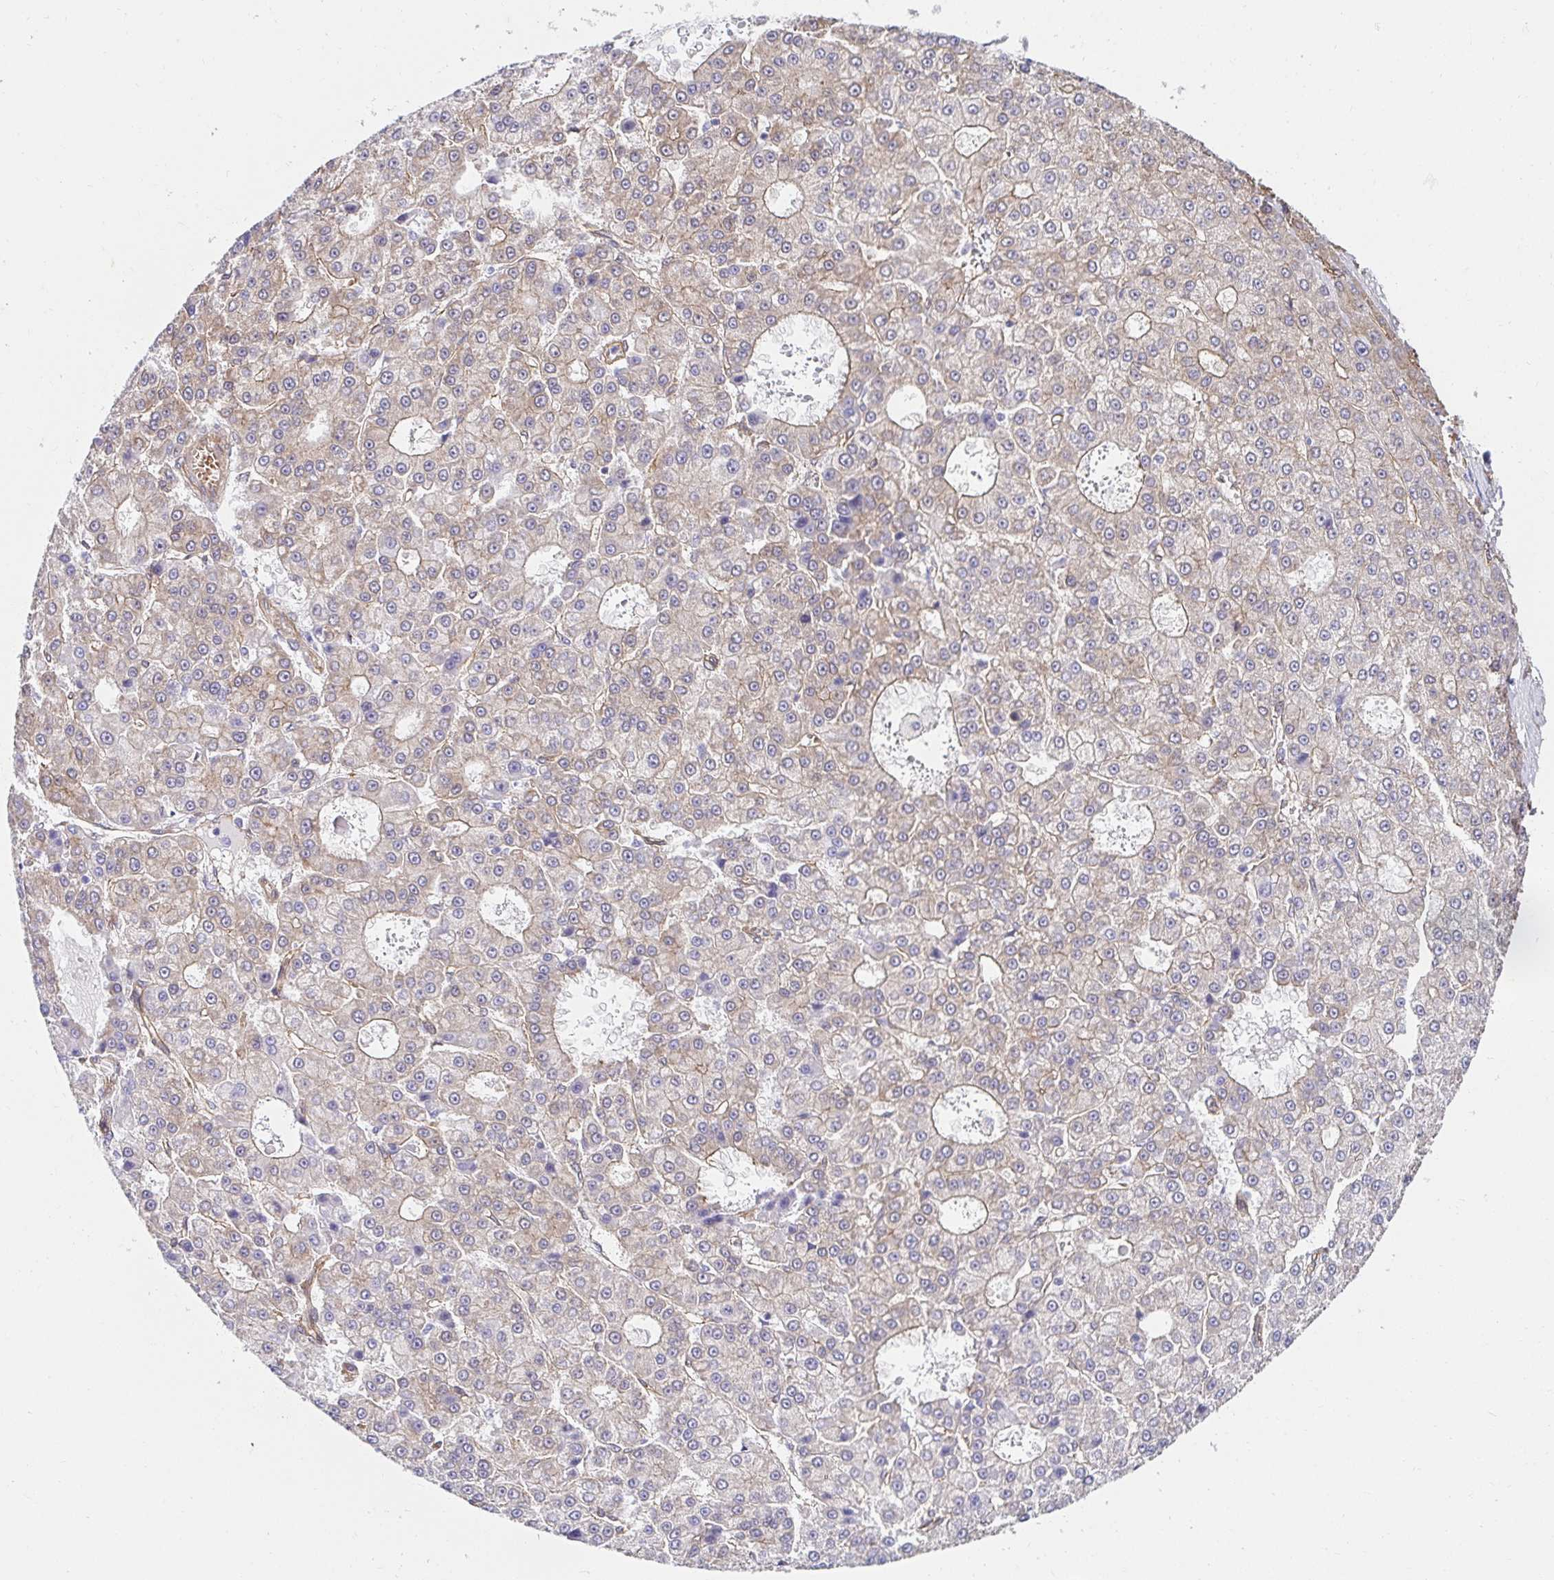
{"staining": {"intensity": "weak", "quantity": "<25%", "location": "cytoplasmic/membranous"}, "tissue": "liver cancer", "cell_type": "Tumor cells", "image_type": "cancer", "snomed": [{"axis": "morphology", "description": "Carcinoma, Hepatocellular, NOS"}, {"axis": "topography", "description": "Liver"}], "caption": "This is an immunohistochemistry (IHC) photomicrograph of liver hepatocellular carcinoma. There is no expression in tumor cells.", "gene": "CTTN", "patient": {"sex": "male", "age": 70}}